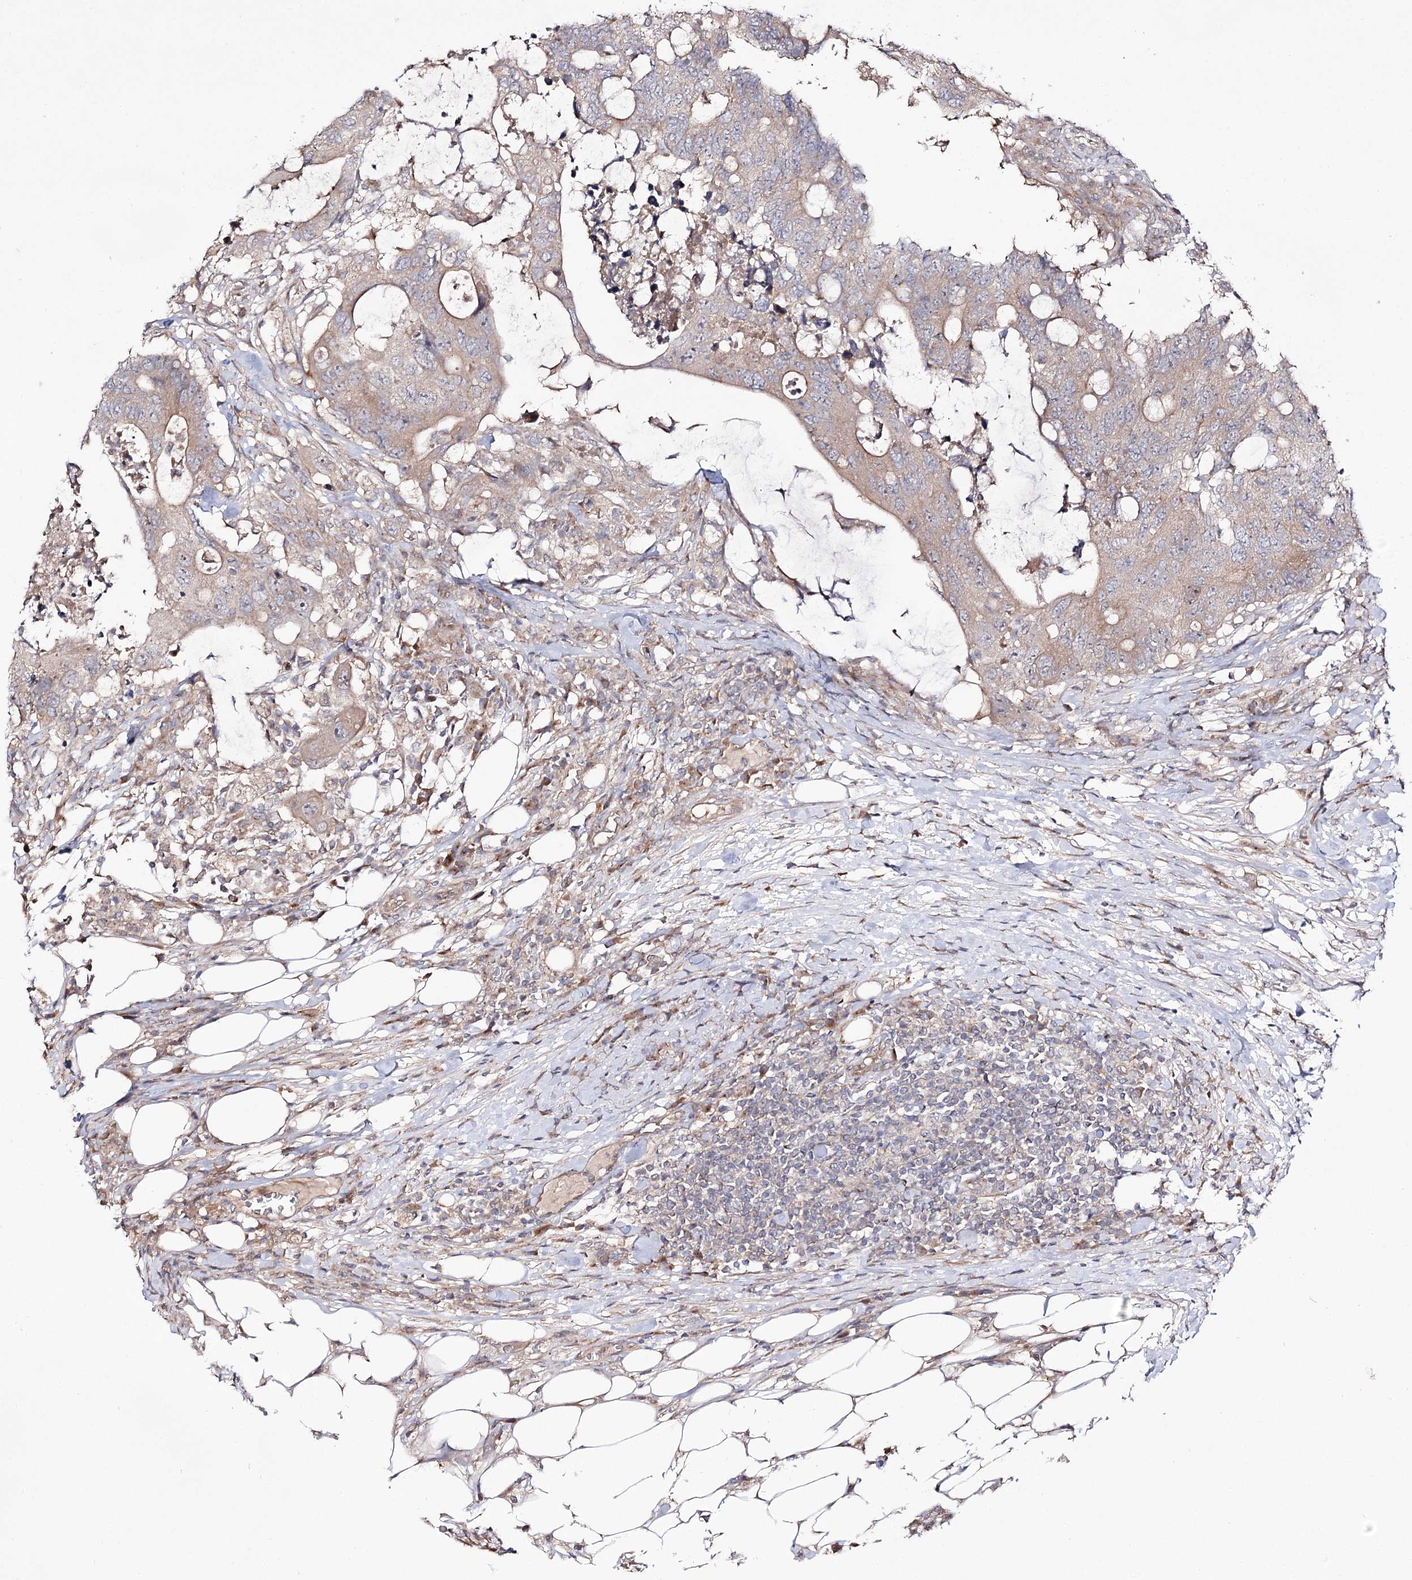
{"staining": {"intensity": "moderate", "quantity": ">75%", "location": "cytoplasmic/membranous"}, "tissue": "colorectal cancer", "cell_type": "Tumor cells", "image_type": "cancer", "snomed": [{"axis": "morphology", "description": "Adenocarcinoma, NOS"}, {"axis": "topography", "description": "Colon"}], "caption": "A histopathology image showing moderate cytoplasmic/membranous staining in approximately >75% of tumor cells in colorectal cancer (adenocarcinoma), as visualized by brown immunohistochemical staining.", "gene": "C11orf80", "patient": {"sex": "male", "age": 71}}